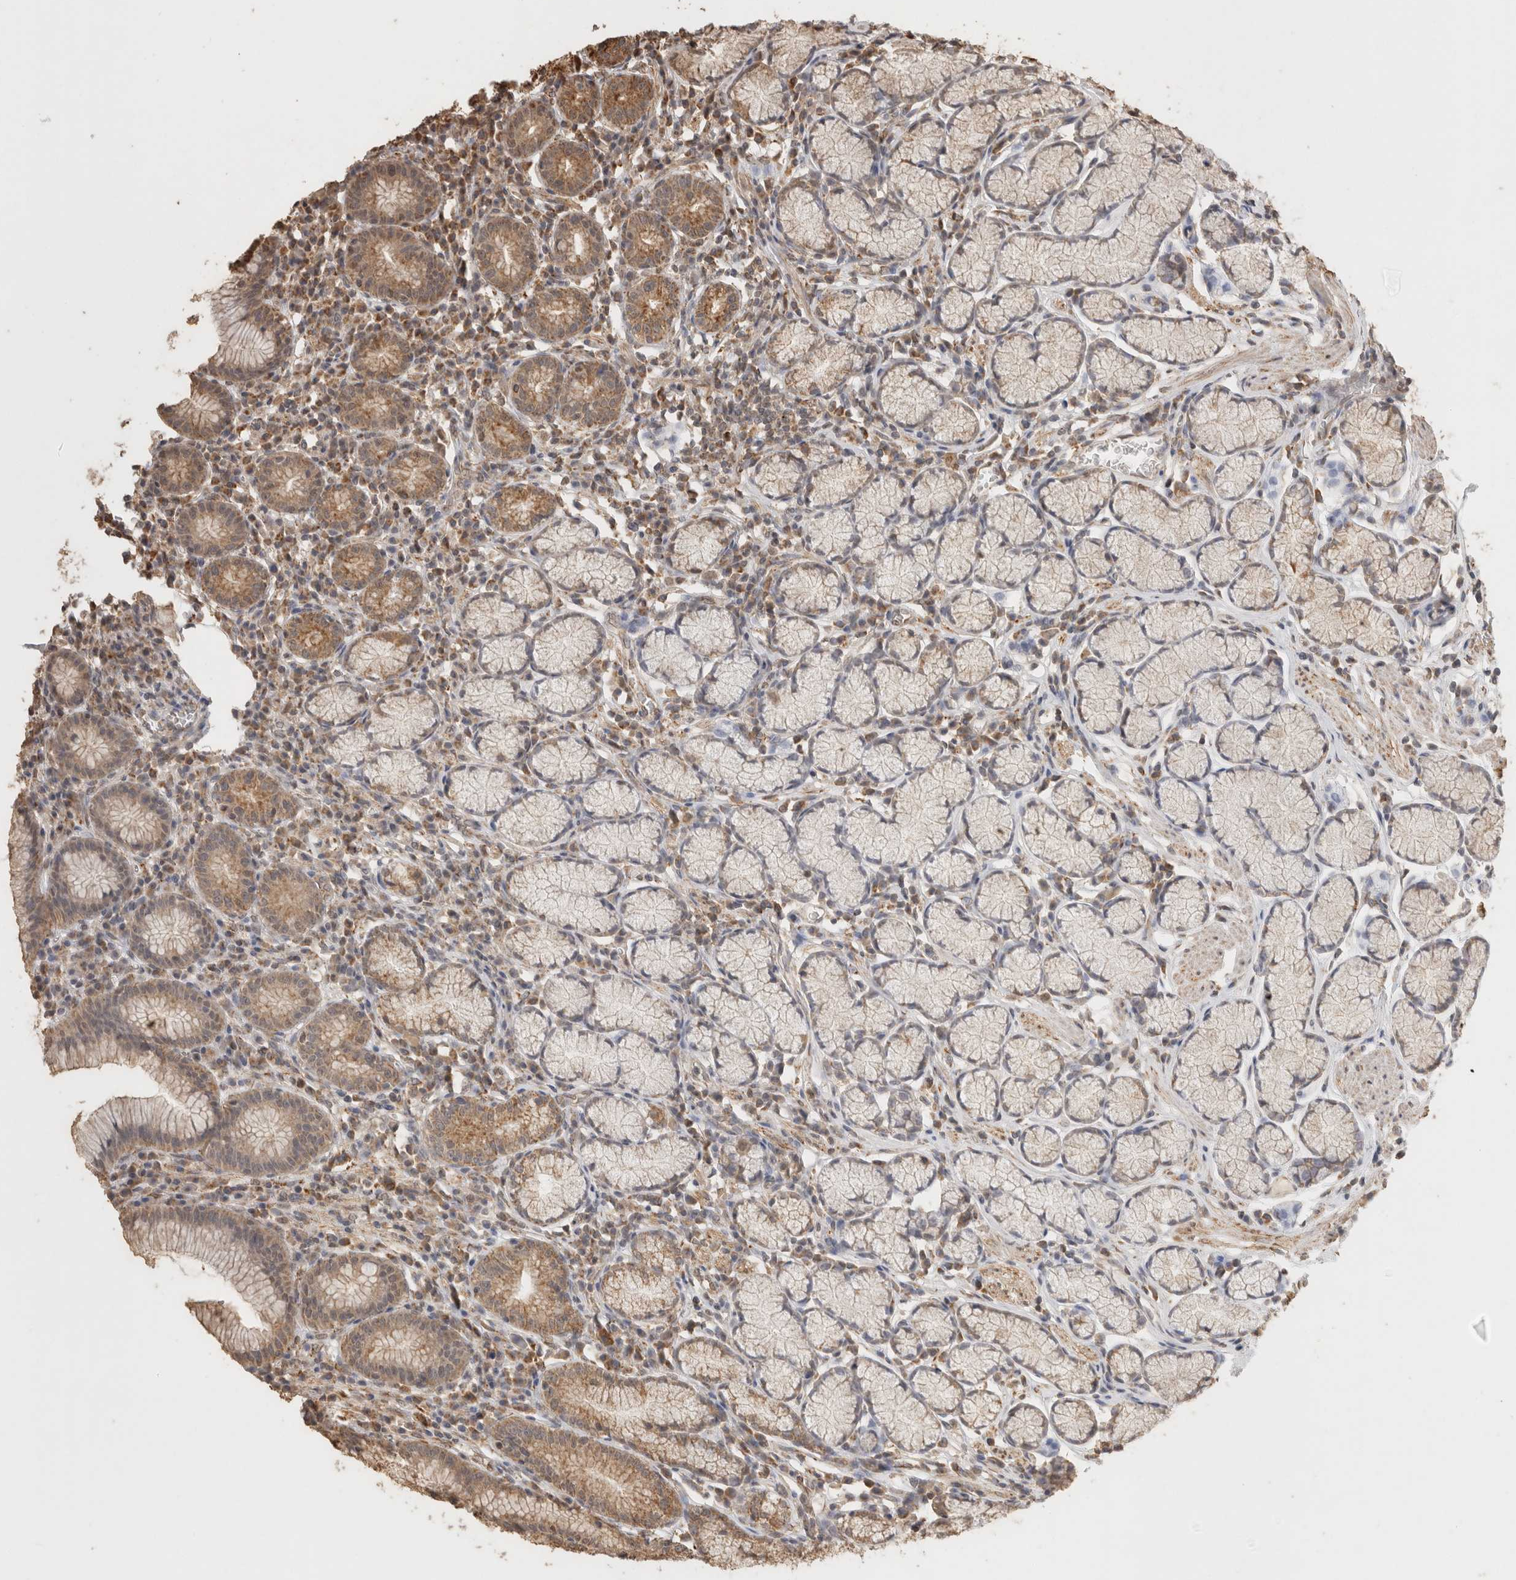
{"staining": {"intensity": "strong", "quantity": "25%-75%", "location": "cytoplasmic/membranous"}, "tissue": "stomach", "cell_type": "Glandular cells", "image_type": "normal", "snomed": [{"axis": "morphology", "description": "Normal tissue, NOS"}, {"axis": "topography", "description": "Stomach"}], "caption": "A brown stain labels strong cytoplasmic/membranous positivity of a protein in glandular cells of benign human stomach.", "gene": "BNIP3L", "patient": {"sex": "male", "age": 55}}